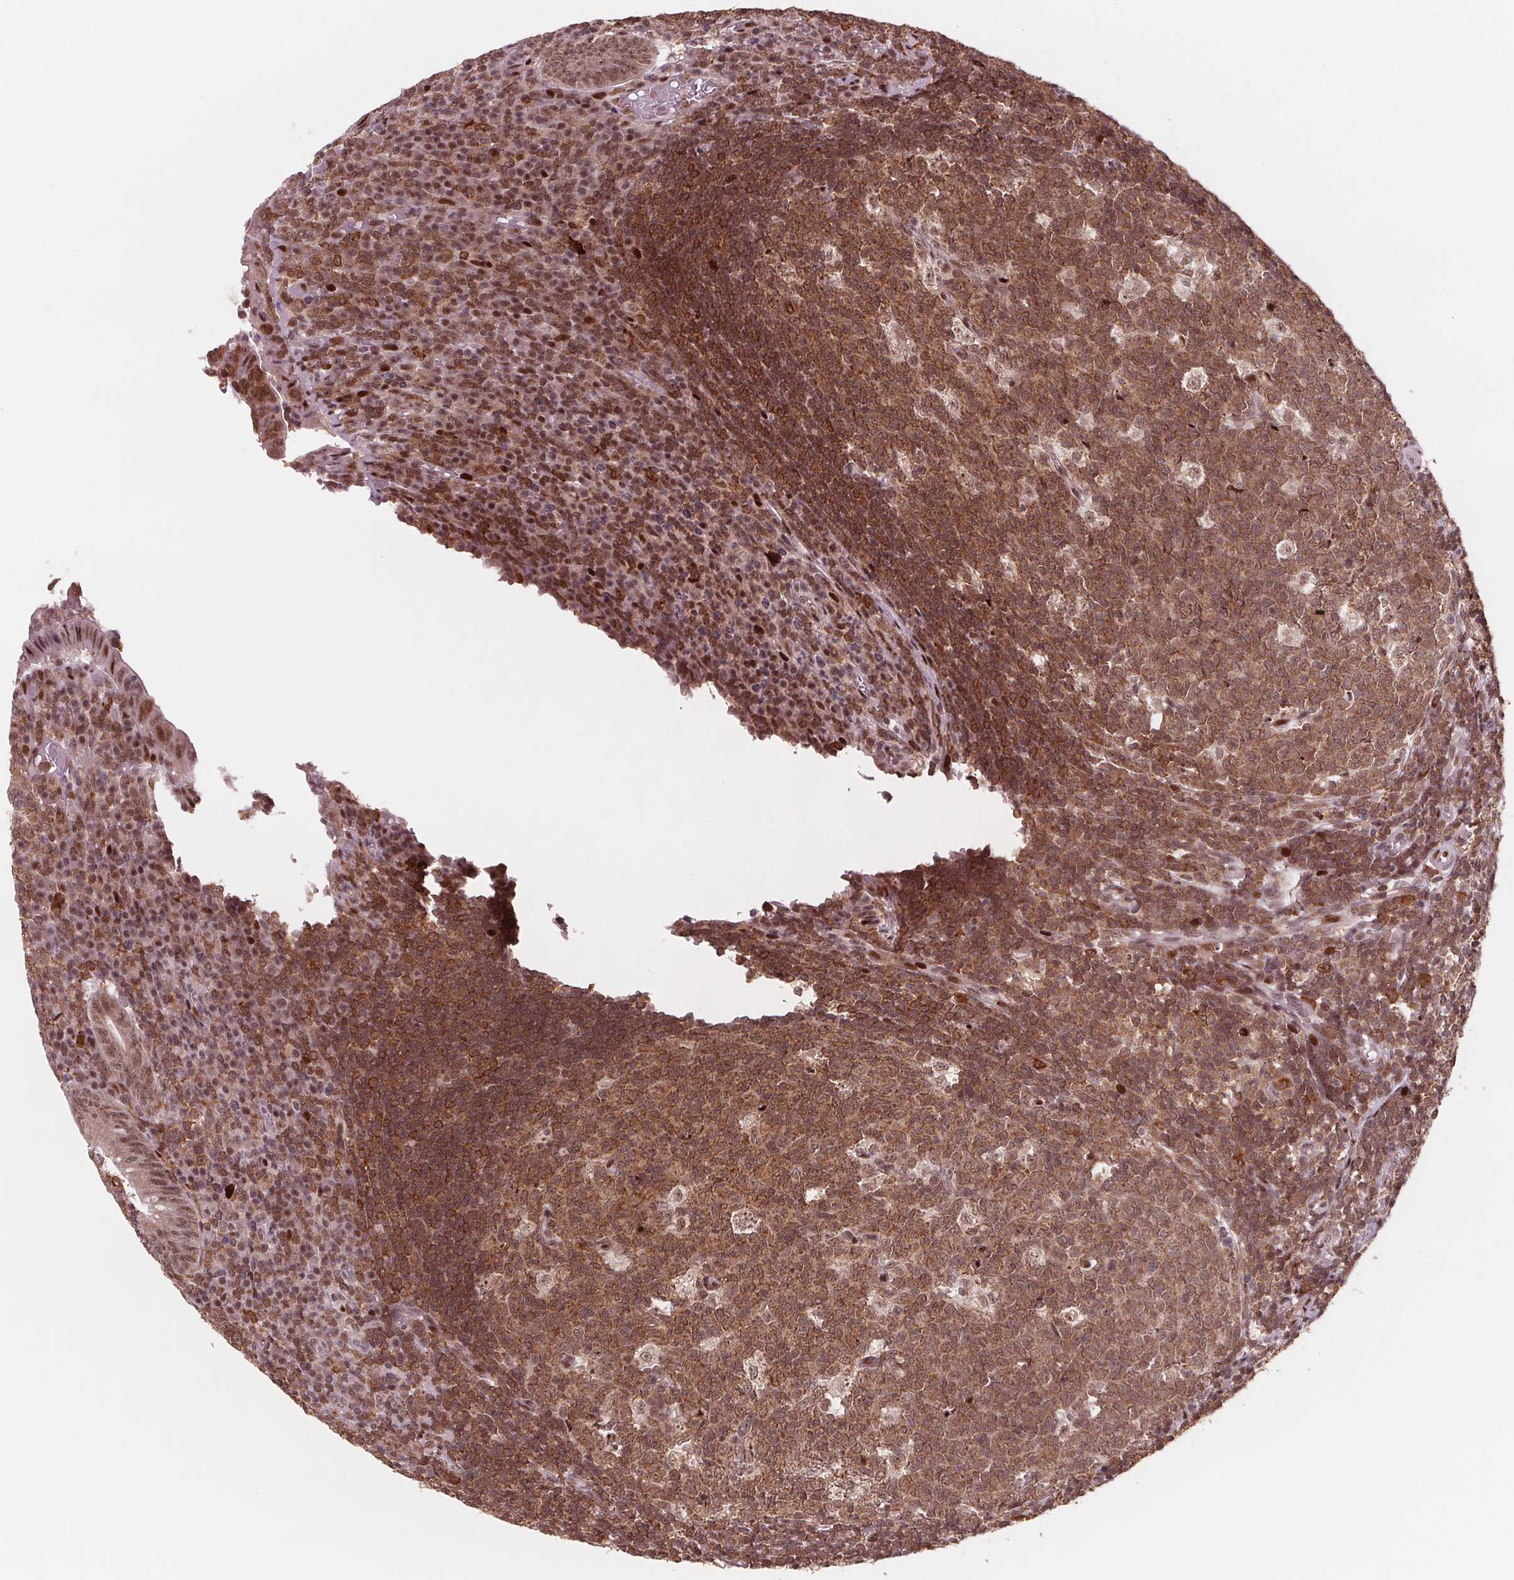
{"staining": {"intensity": "moderate", "quantity": ">75%", "location": "cytoplasmic/membranous,nuclear"}, "tissue": "appendix", "cell_type": "Glandular cells", "image_type": "normal", "snomed": [{"axis": "morphology", "description": "Normal tissue, NOS"}, {"axis": "topography", "description": "Appendix"}], "caption": "Immunohistochemical staining of unremarkable appendix exhibits moderate cytoplasmic/membranous,nuclear protein expression in approximately >75% of glandular cells. (Stains: DAB in brown, nuclei in blue, Microscopy: brightfield microscopy at high magnification).", "gene": "SNRNP35", "patient": {"sex": "male", "age": 18}}